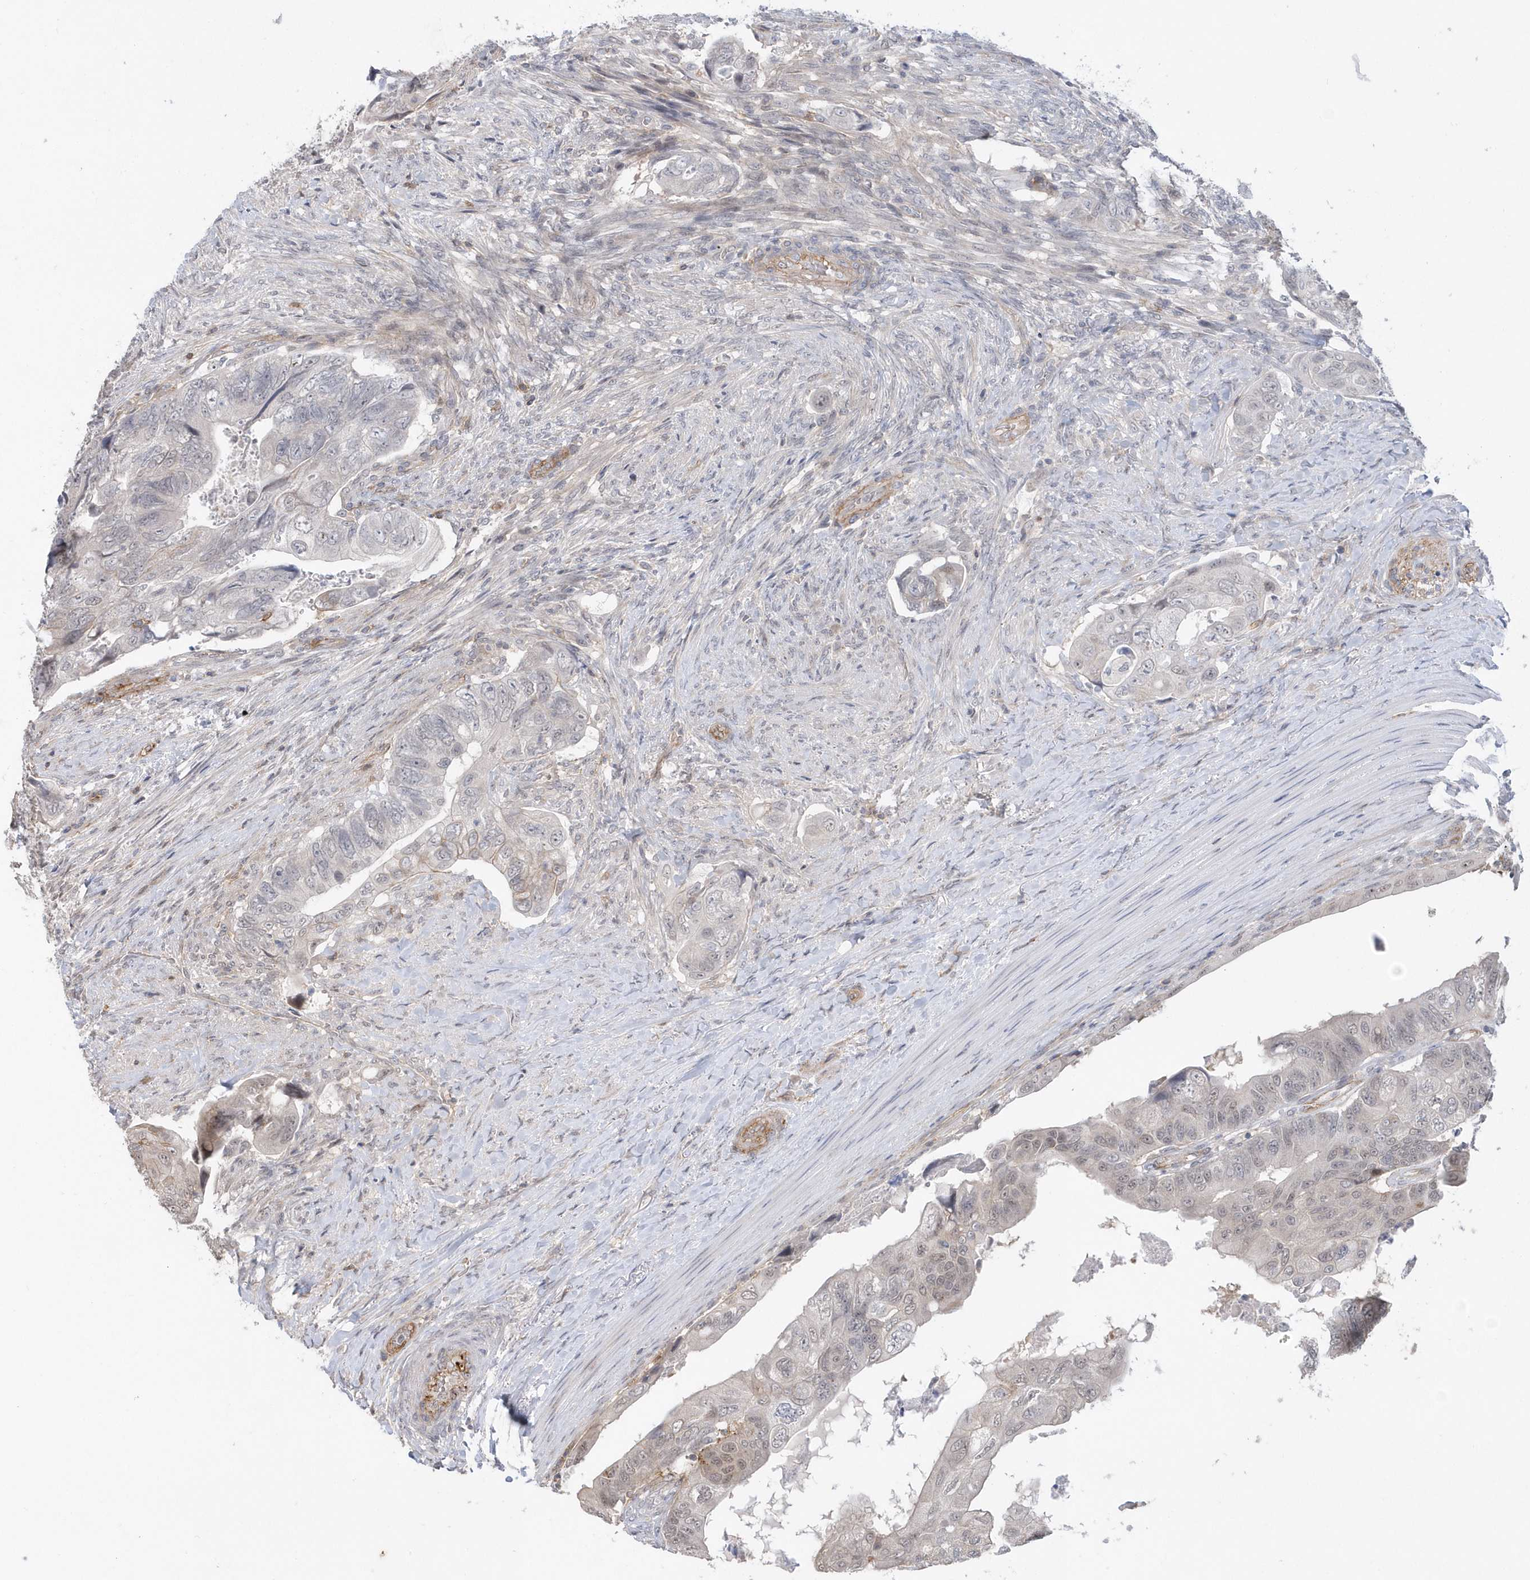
{"staining": {"intensity": "weak", "quantity": "<25%", "location": "cytoplasmic/membranous"}, "tissue": "colorectal cancer", "cell_type": "Tumor cells", "image_type": "cancer", "snomed": [{"axis": "morphology", "description": "Adenocarcinoma, NOS"}, {"axis": "topography", "description": "Rectum"}], "caption": "This is a histopathology image of immunohistochemistry (IHC) staining of colorectal cancer (adenocarcinoma), which shows no positivity in tumor cells.", "gene": "CRIP3", "patient": {"sex": "male", "age": 63}}